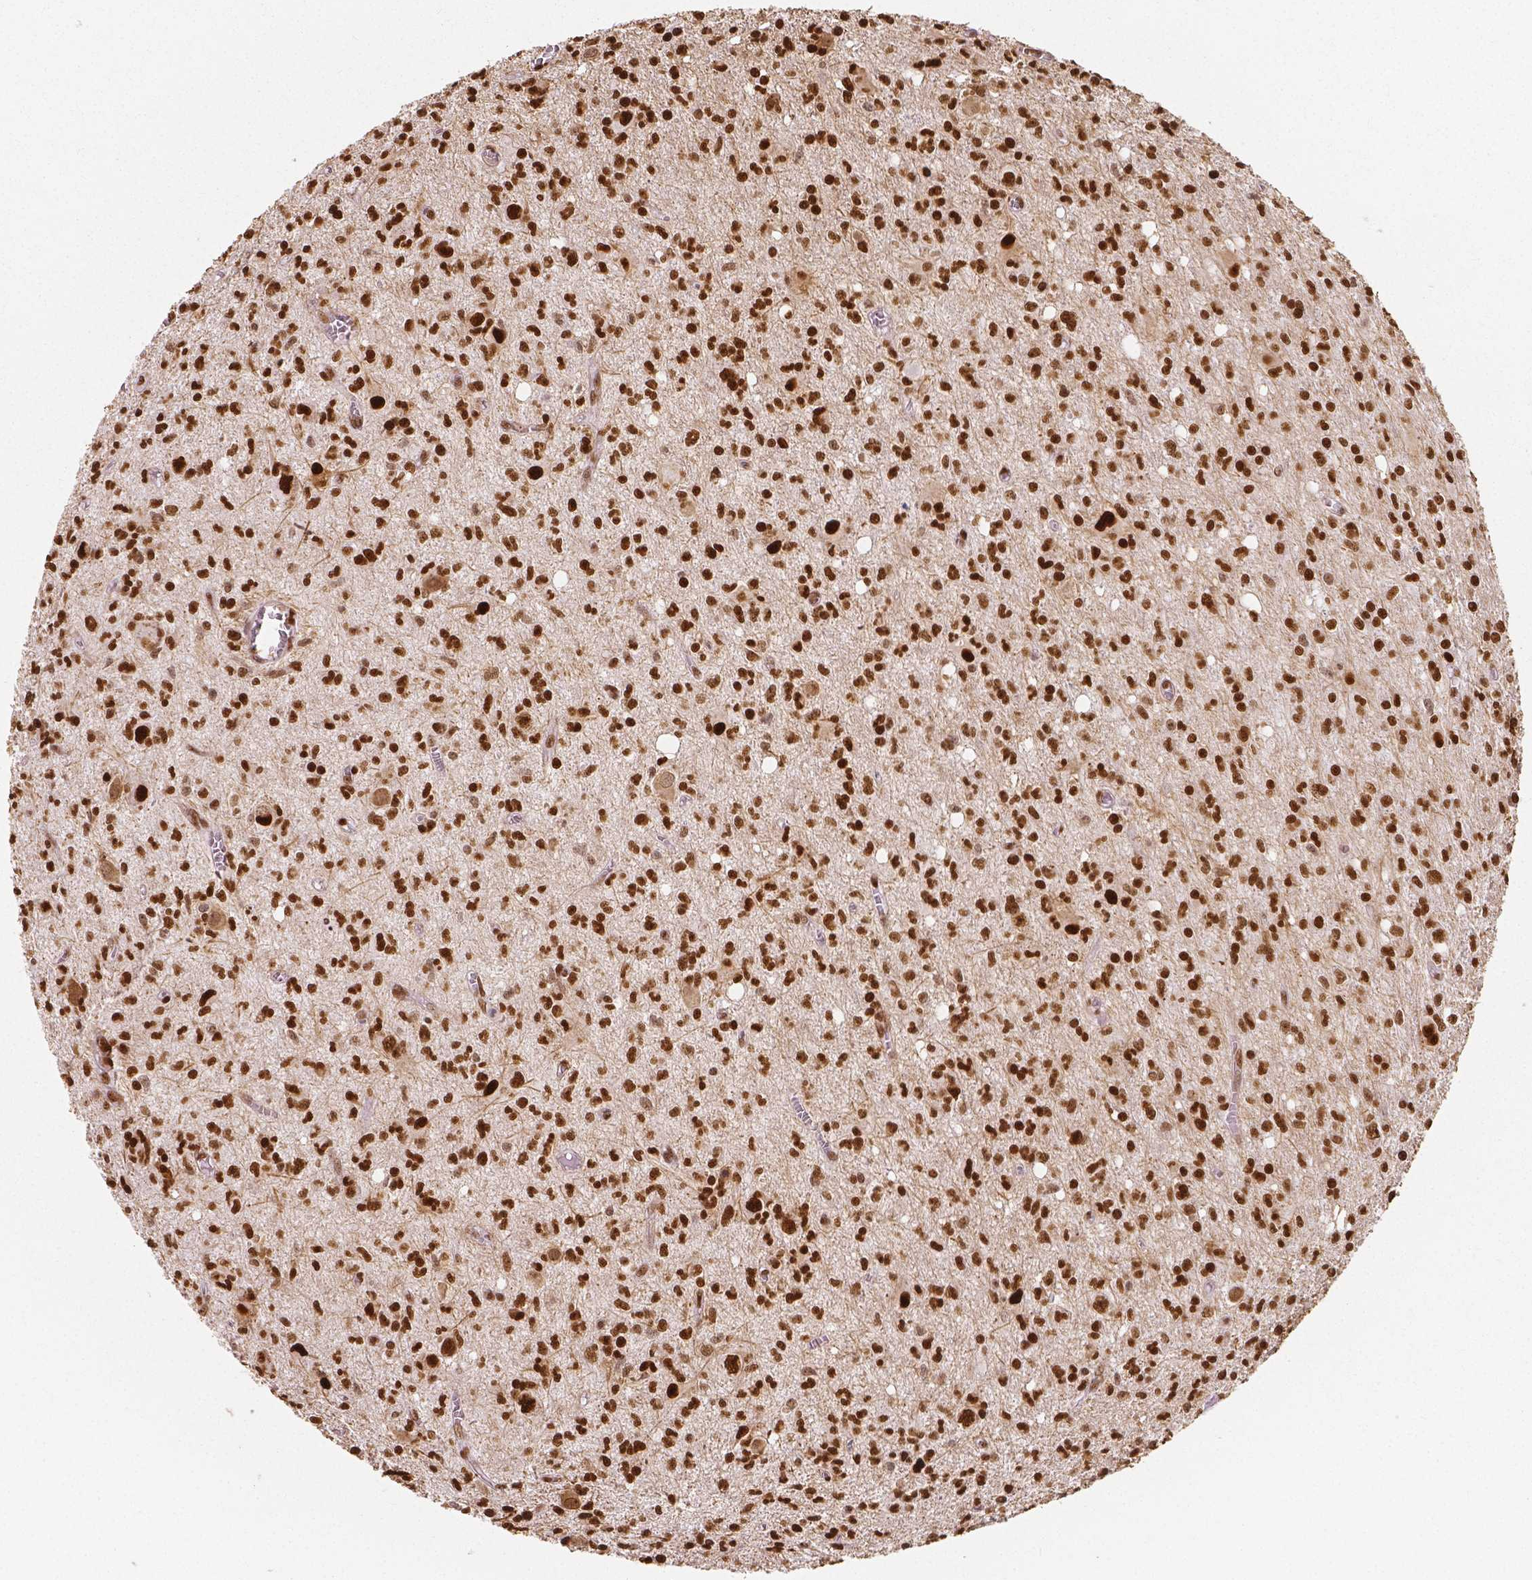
{"staining": {"intensity": "strong", "quantity": ">75%", "location": "nuclear"}, "tissue": "glioma", "cell_type": "Tumor cells", "image_type": "cancer", "snomed": [{"axis": "morphology", "description": "Glioma, malignant, Low grade"}, {"axis": "topography", "description": "Brain"}], "caption": "A high amount of strong nuclear expression is seen in approximately >75% of tumor cells in glioma tissue. The staining was performed using DAB (3,3'-diaminobenzidine), with brown indicating positive protein expression. Nuclei are stained blue with hematoxylin.", "gene": "NUCKS1", "patient": {"sex": "male", "age": 64}}